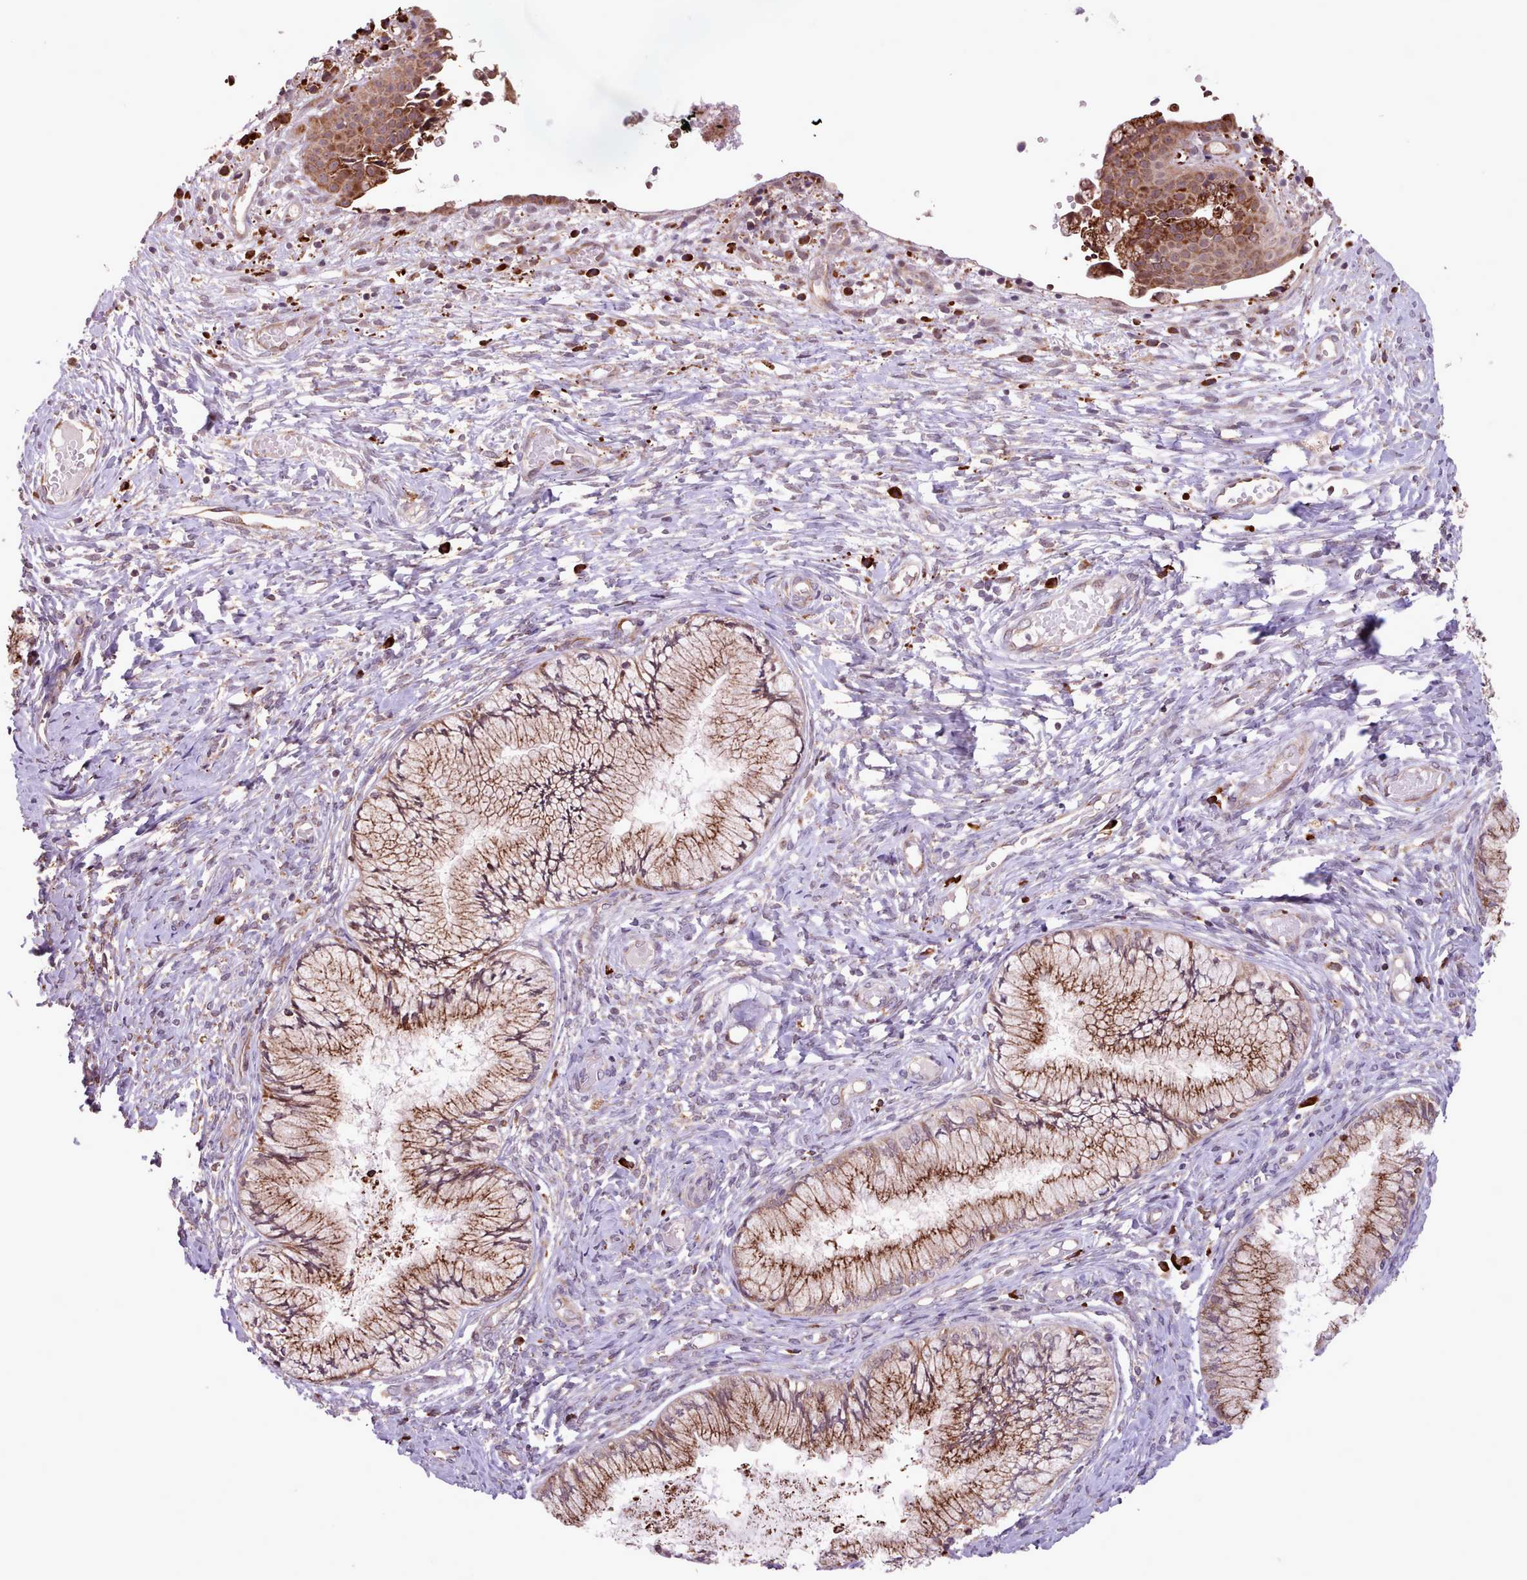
{"staining": {"intensity": "moderate", "quantity": ">75%", "location": "cytoplasmic/membranous"}, "tissue": "cervix", "cell_type": "Glandular cells", "image_type": "normal", "snomed": [{"axis": "morphology", "description": "Normal tissue, NOS"}, {"axis": "topography", "description": "Cervix"}], "caption": "Immunohistochemistry staining of benign cervix, which exhibits medium levels of moderate cytoplasmic/membranous positivity in about >75% of glandular cells indicating moderate cytoplasmic/membranous protein expression. The staining was performed using DAB (3,3'-diaminobenzidine) (brown) for protein detection and nuclei were counterstained in hematoxylin (blue).", "gene": "TTLL3", "patient": {"sex": "female", "age": 42}}